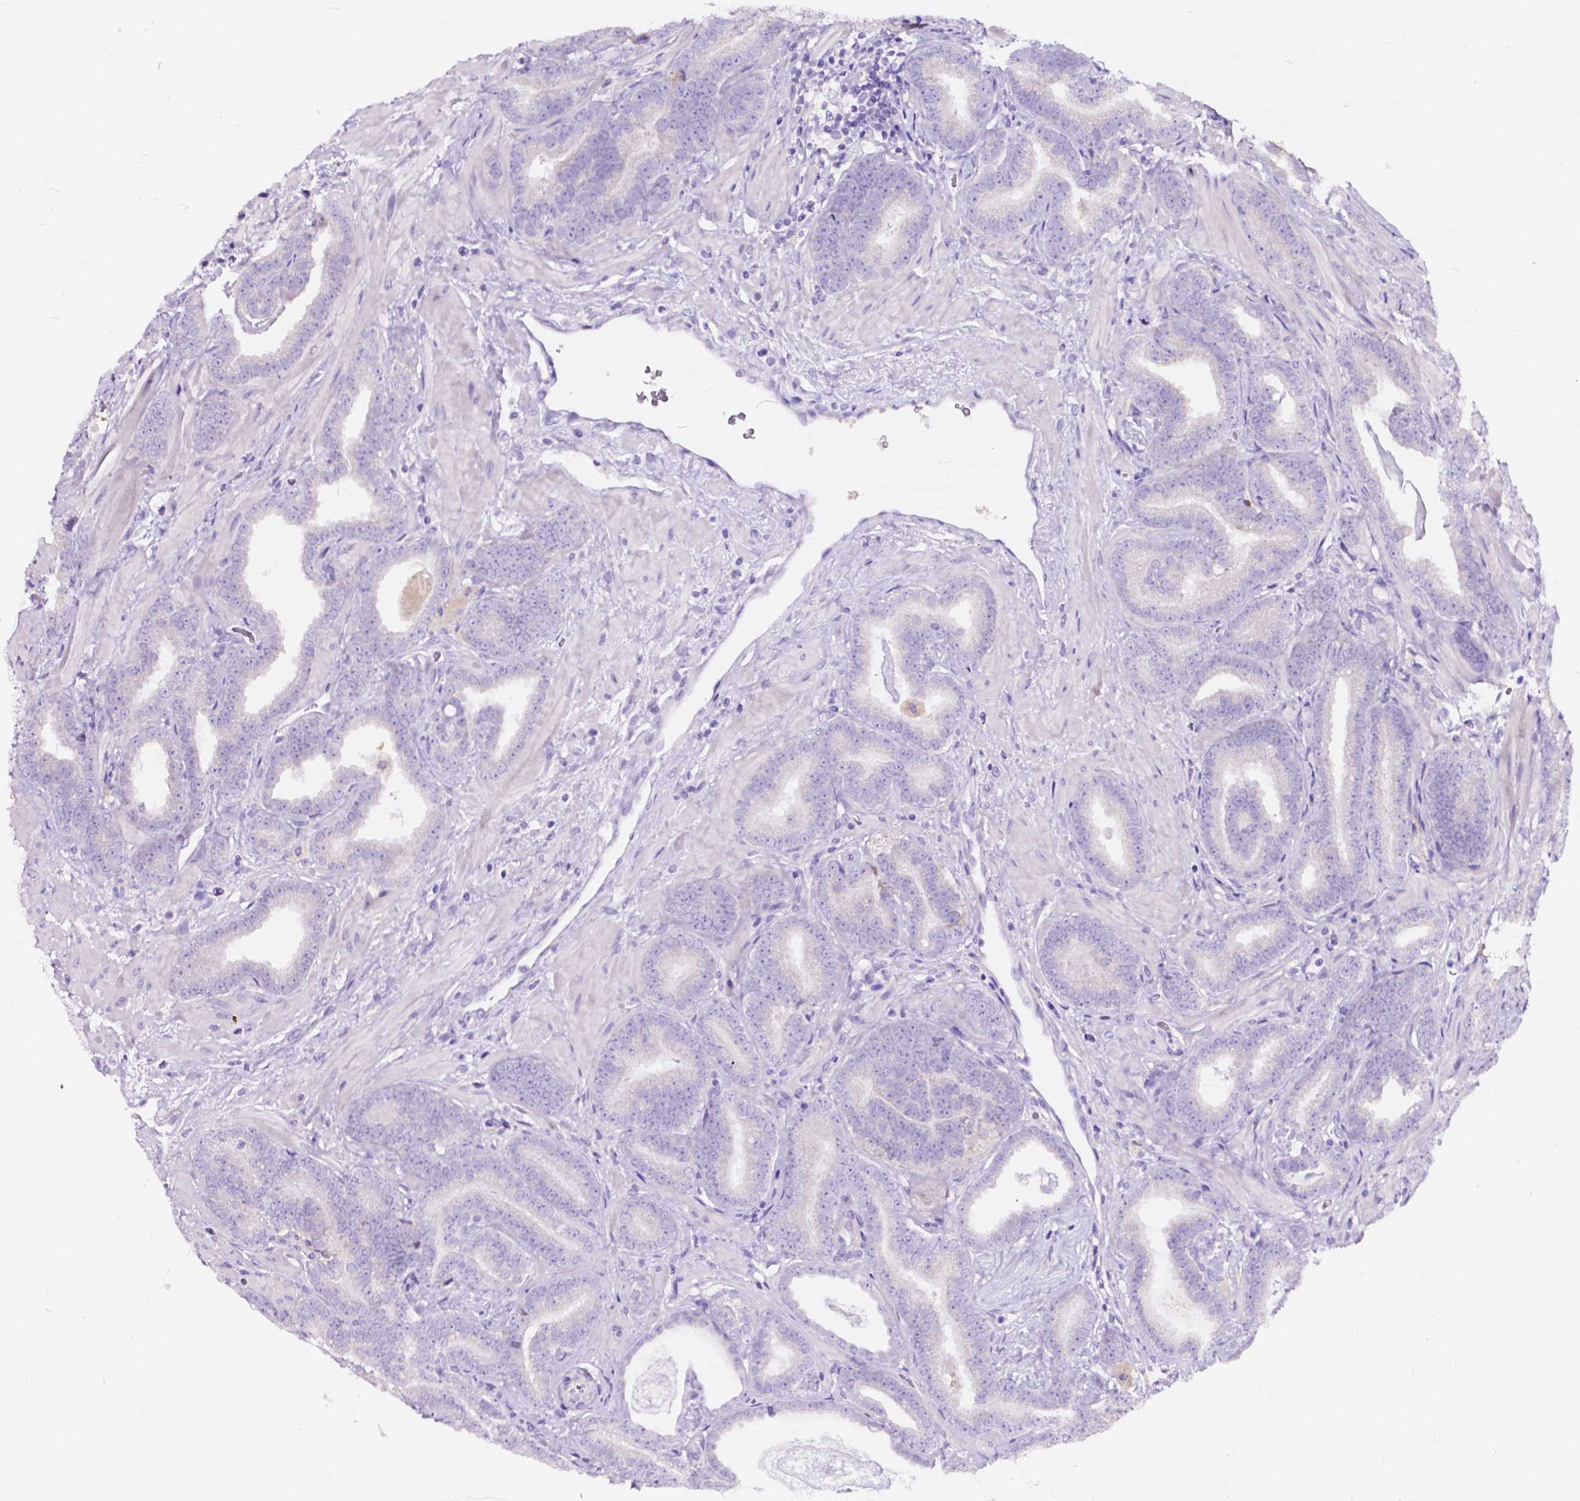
{"staining": {"intensity": "negative", "quantity": "none", "location": "none"}, "tissue": "prostate cancer", "cell_type": "Tumor cells", "image_type": "cancer", "snomed": [{"axis": "morphology", "description": "Adenocarcinoma, Low grade"}, {"axis": "topography", "description": "Prostate"}], "caption": "The photomicrograph reveals no staining of tumor cells in low-grade adenocarcinoma (prostate).", "gene": "CLSTN2", "patient": {"sex": "male", "age": 63}}